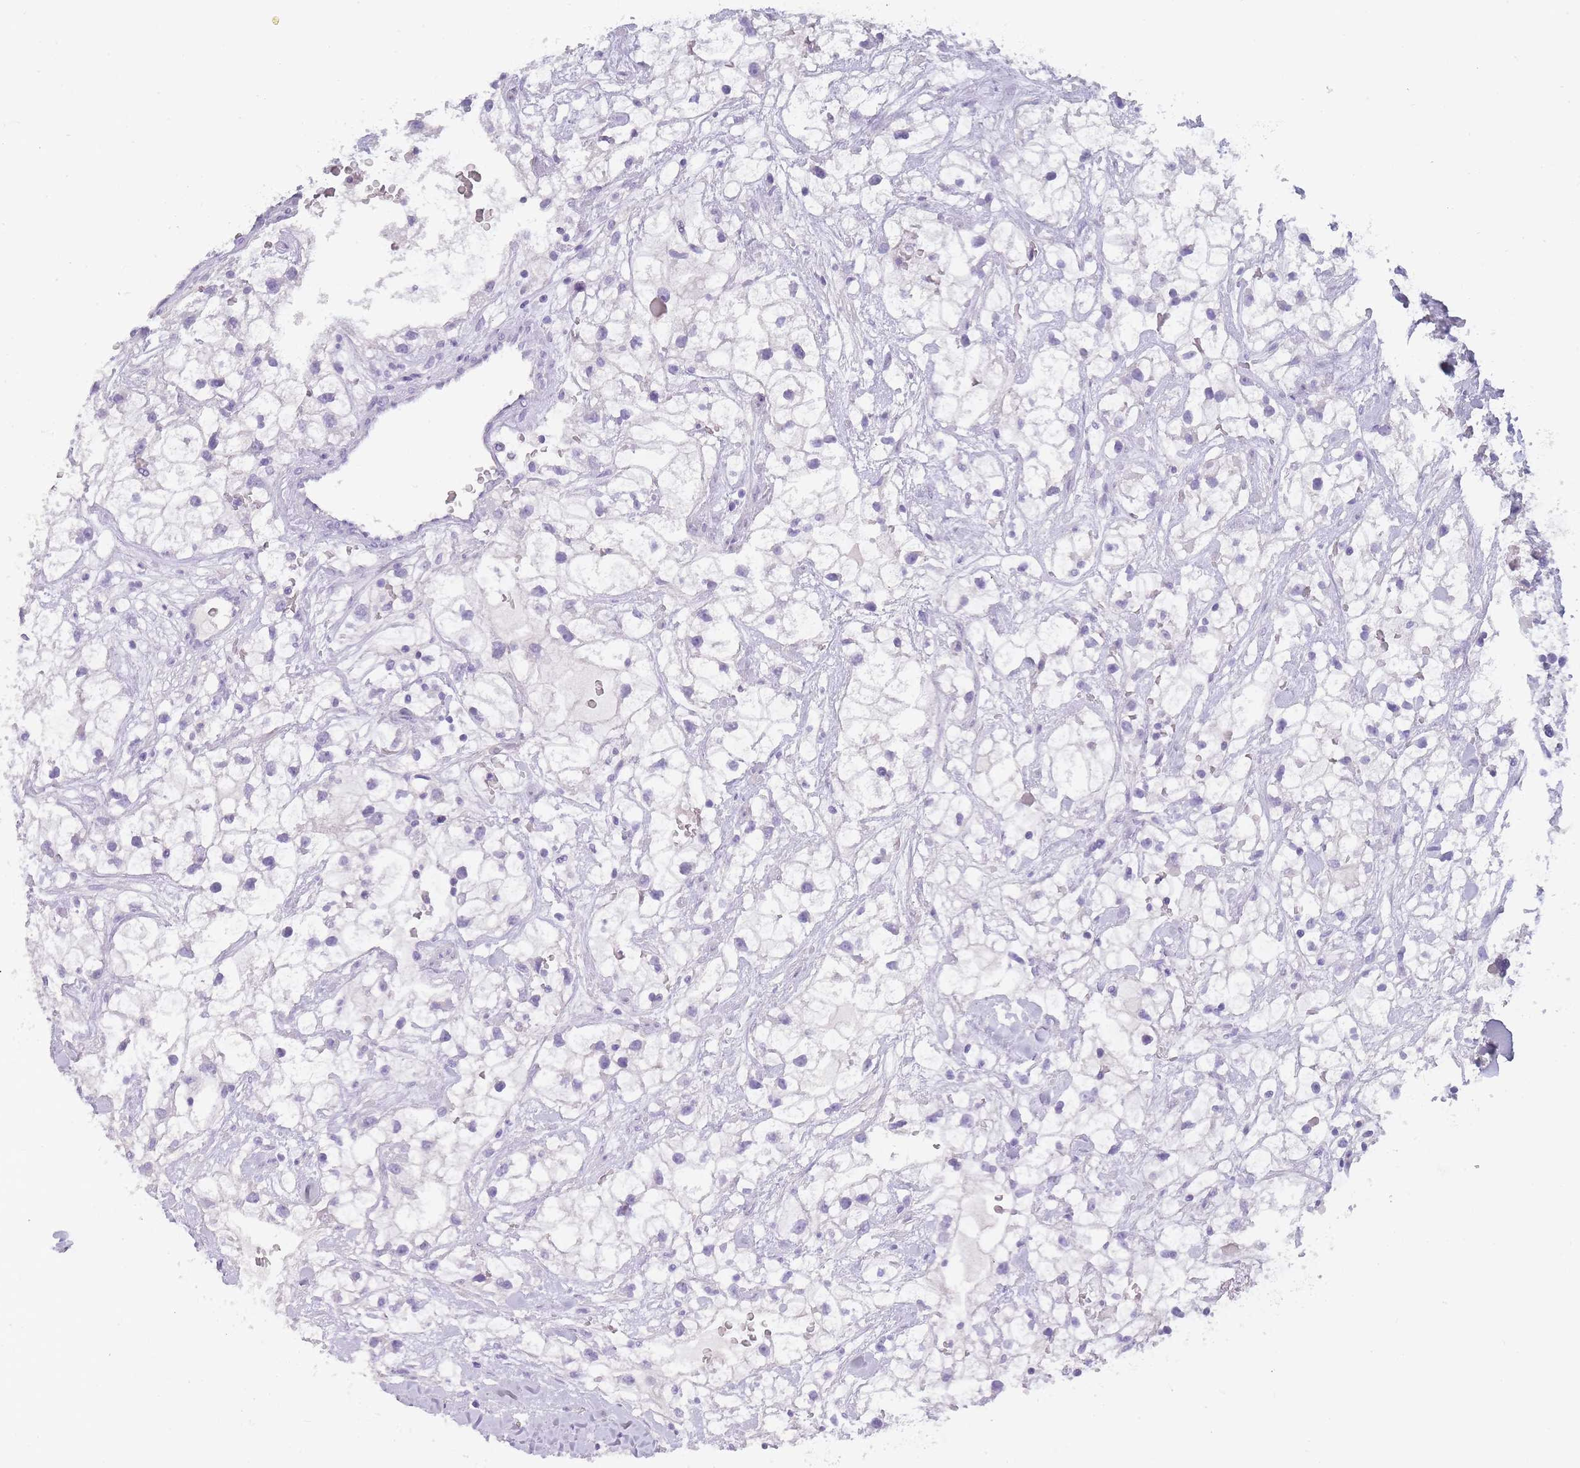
{"staining": {"intensity": "negative", "quantity": "none", "location": "none"}, "tissue": "renal cancer", "cell_type": "Tumor cells", "image_type": "cancer", "snomed": [{"axis": "morphology", "description": "Adenocarcinoma, NOS"}, {"axis": "topography", "description": "Kidney"}], "caption": "DAB immunohistochemical staining of human renal cancer displays no significant positivity in tumor cells.", "gene": "TCP11", "patient": {"sex": "male", "age": 59}}